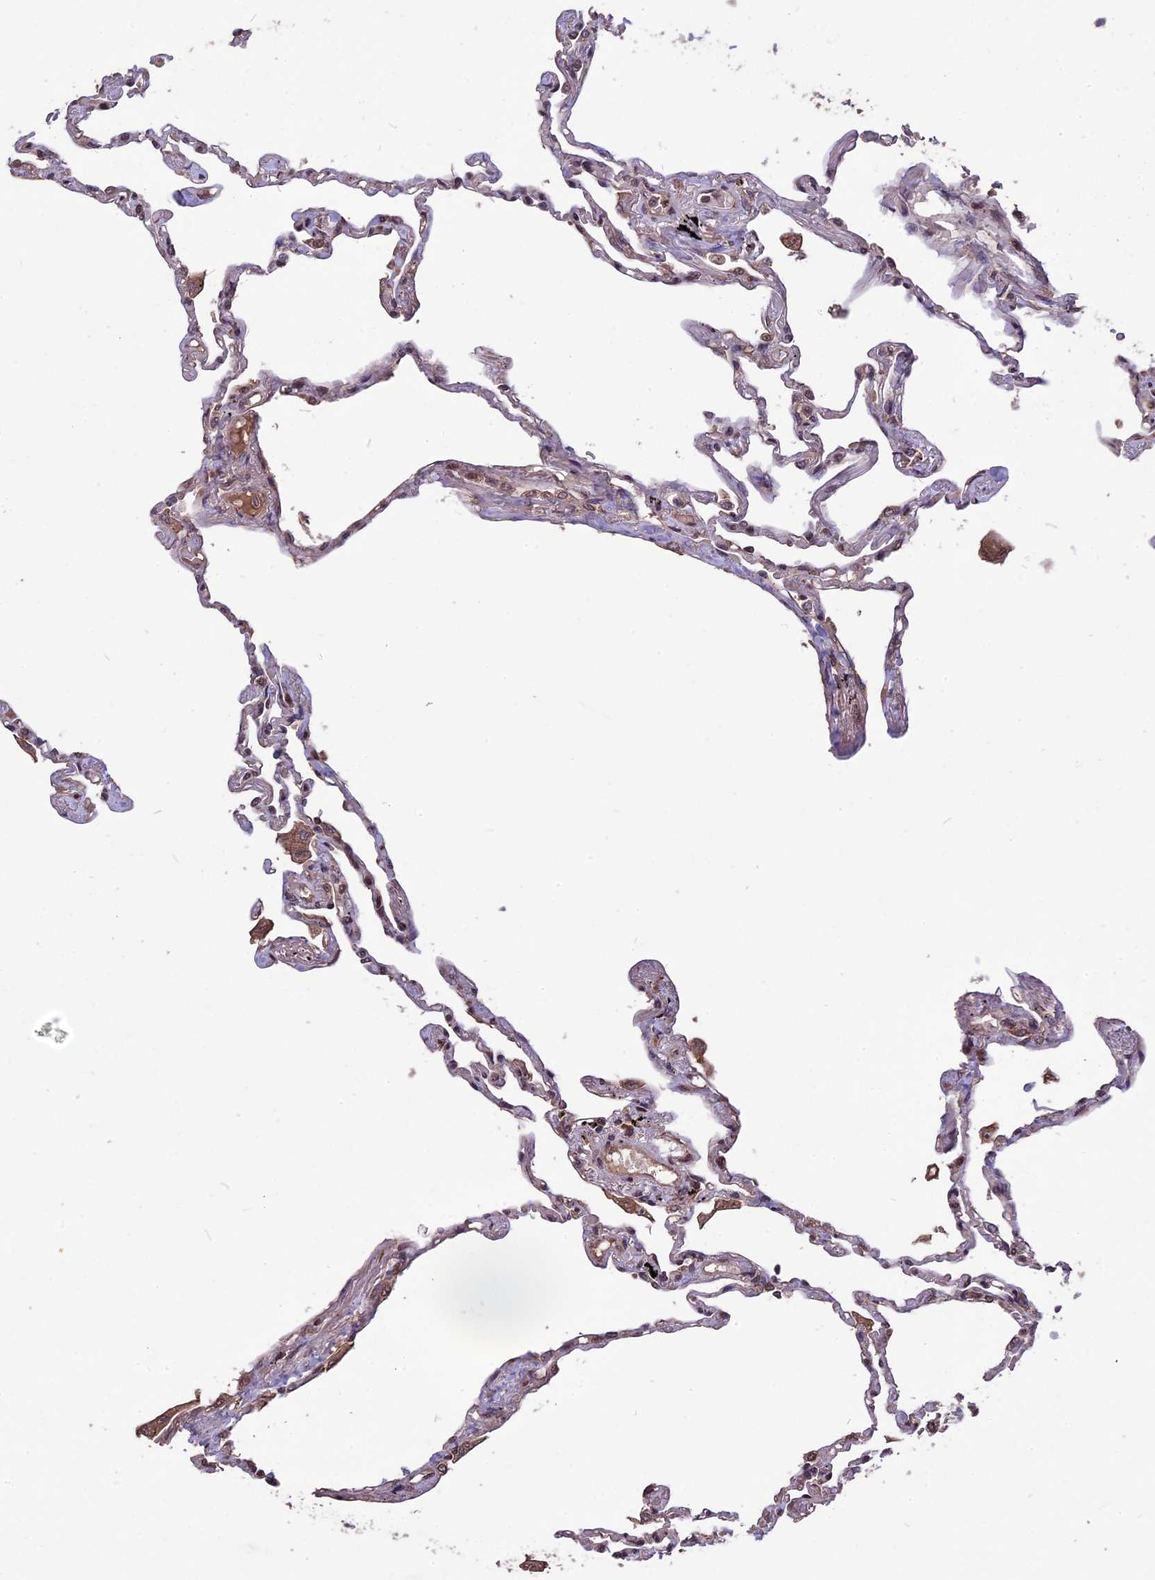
{"staining": {"intensity": "moderate", "quantity": "25%-75%", "location": "nuclear"}, "tissue": "lung", "cell_type": "Alveolar cells", "image_type": "normal", "snomed": [{"axis": "morphology", "description": "Normal tissue, NOS"}, {"axis": "topography", "description": "Lung"}], "caption": "IHC histopathology image of unremarkable lung stained for a protein (brown), which exhibits medium levels of moderate nuclear expression in about 25%-75% of alveolar cells.", "gene": "ZNF598", "patient": {"sex": "female", "age": 67}}